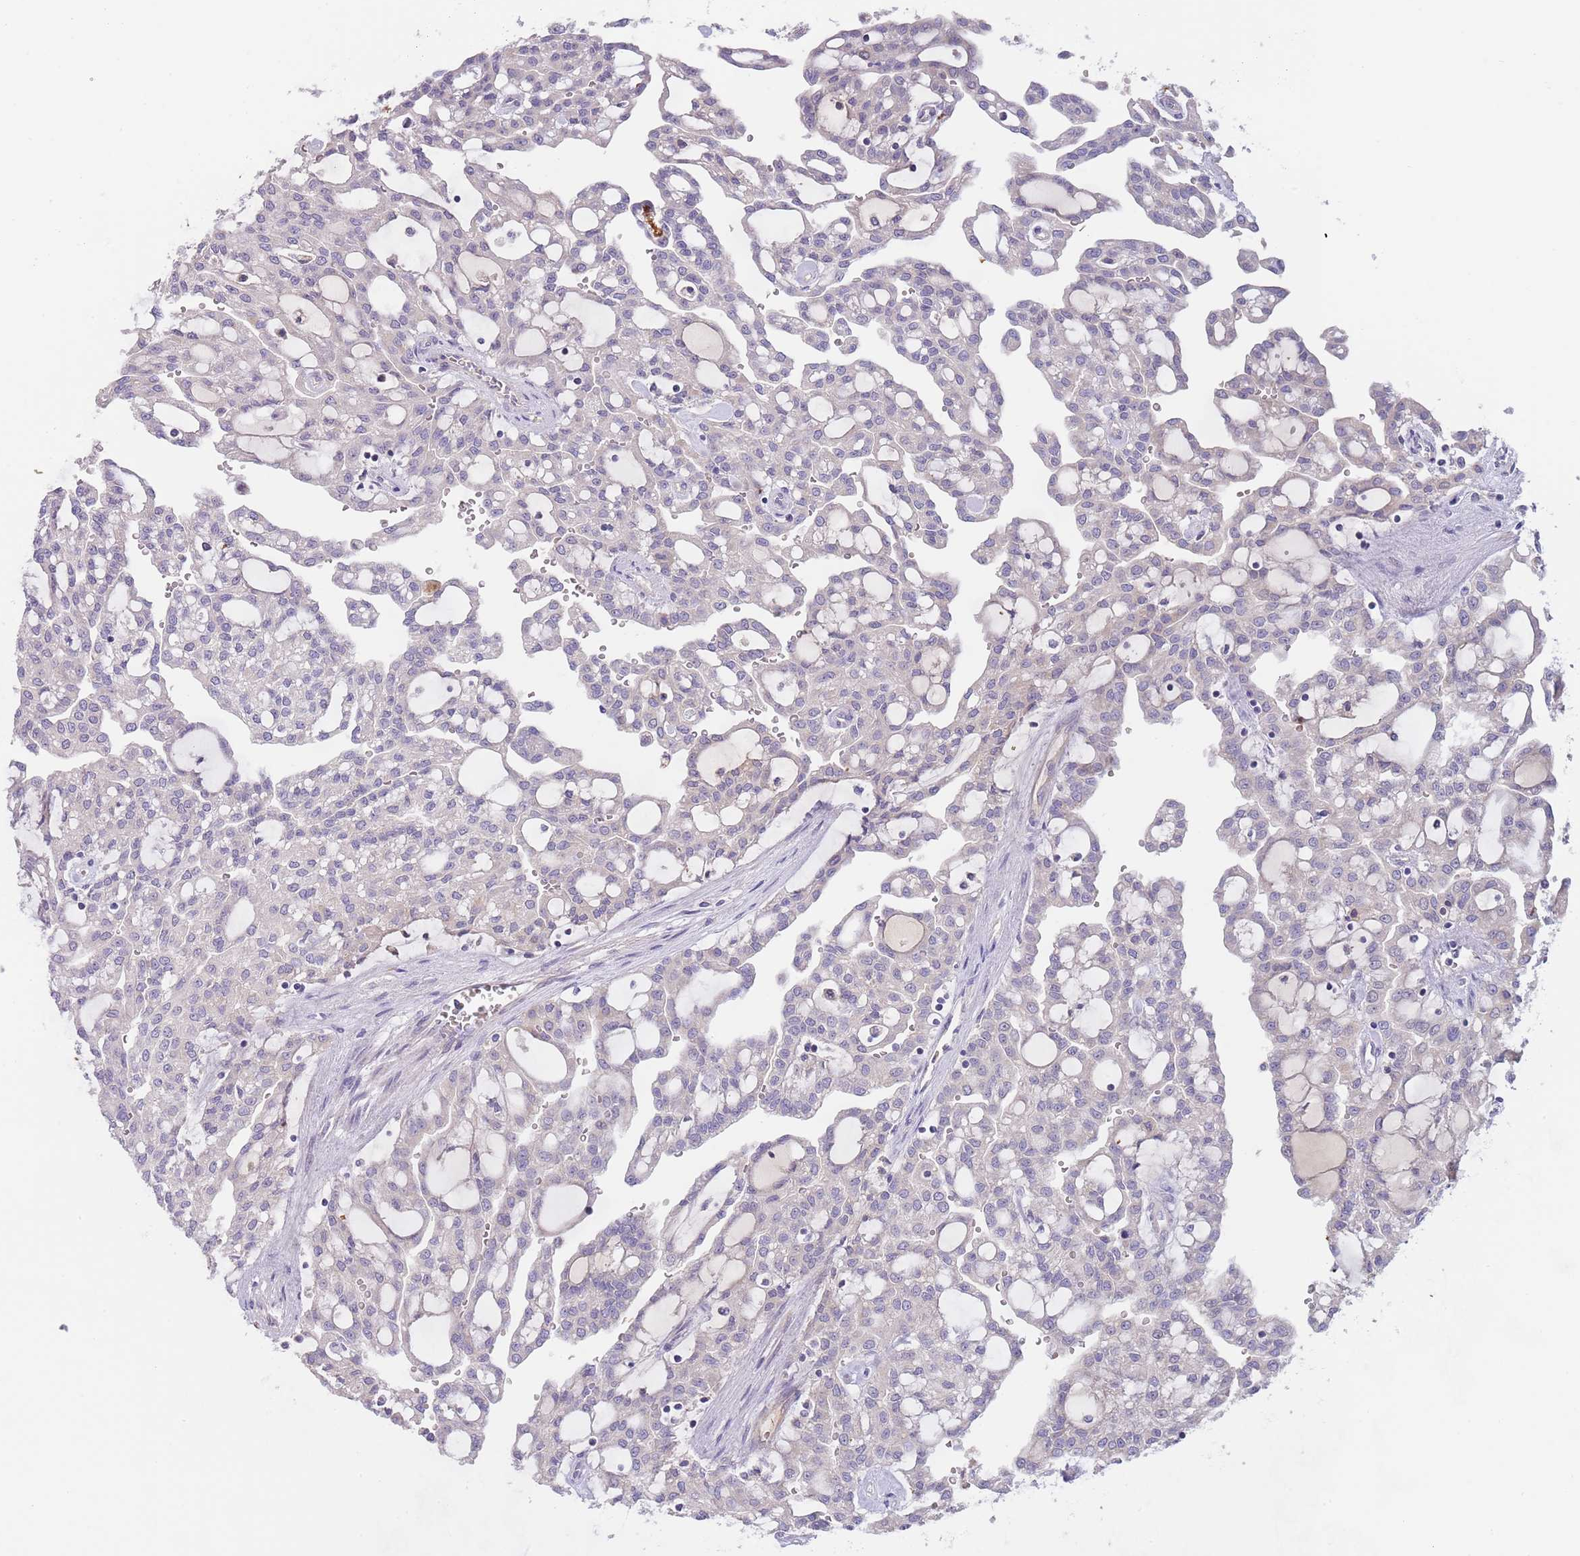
{"staining": {"intensity": "negative", "quantity": "none", "location": "none"}, "tissue": "renal cancer", "cell_type": "Tumor cells", "image_type": "cancer", "snomed": [{"axis": "morphology", "description": "Adenocarcinoma, NOS"}, {"axis": "topography", "description": "Kidney"}], "caption": "High magnification brightfield microscopy of renal cancer stained with DAB (brown) and counterstained with hematoxylin (blue): tumor cells show no significant positivity. Nuclei are stained in blue.", "gene": "AP1S2", "patient": {"sex": "male", "age": 63}}